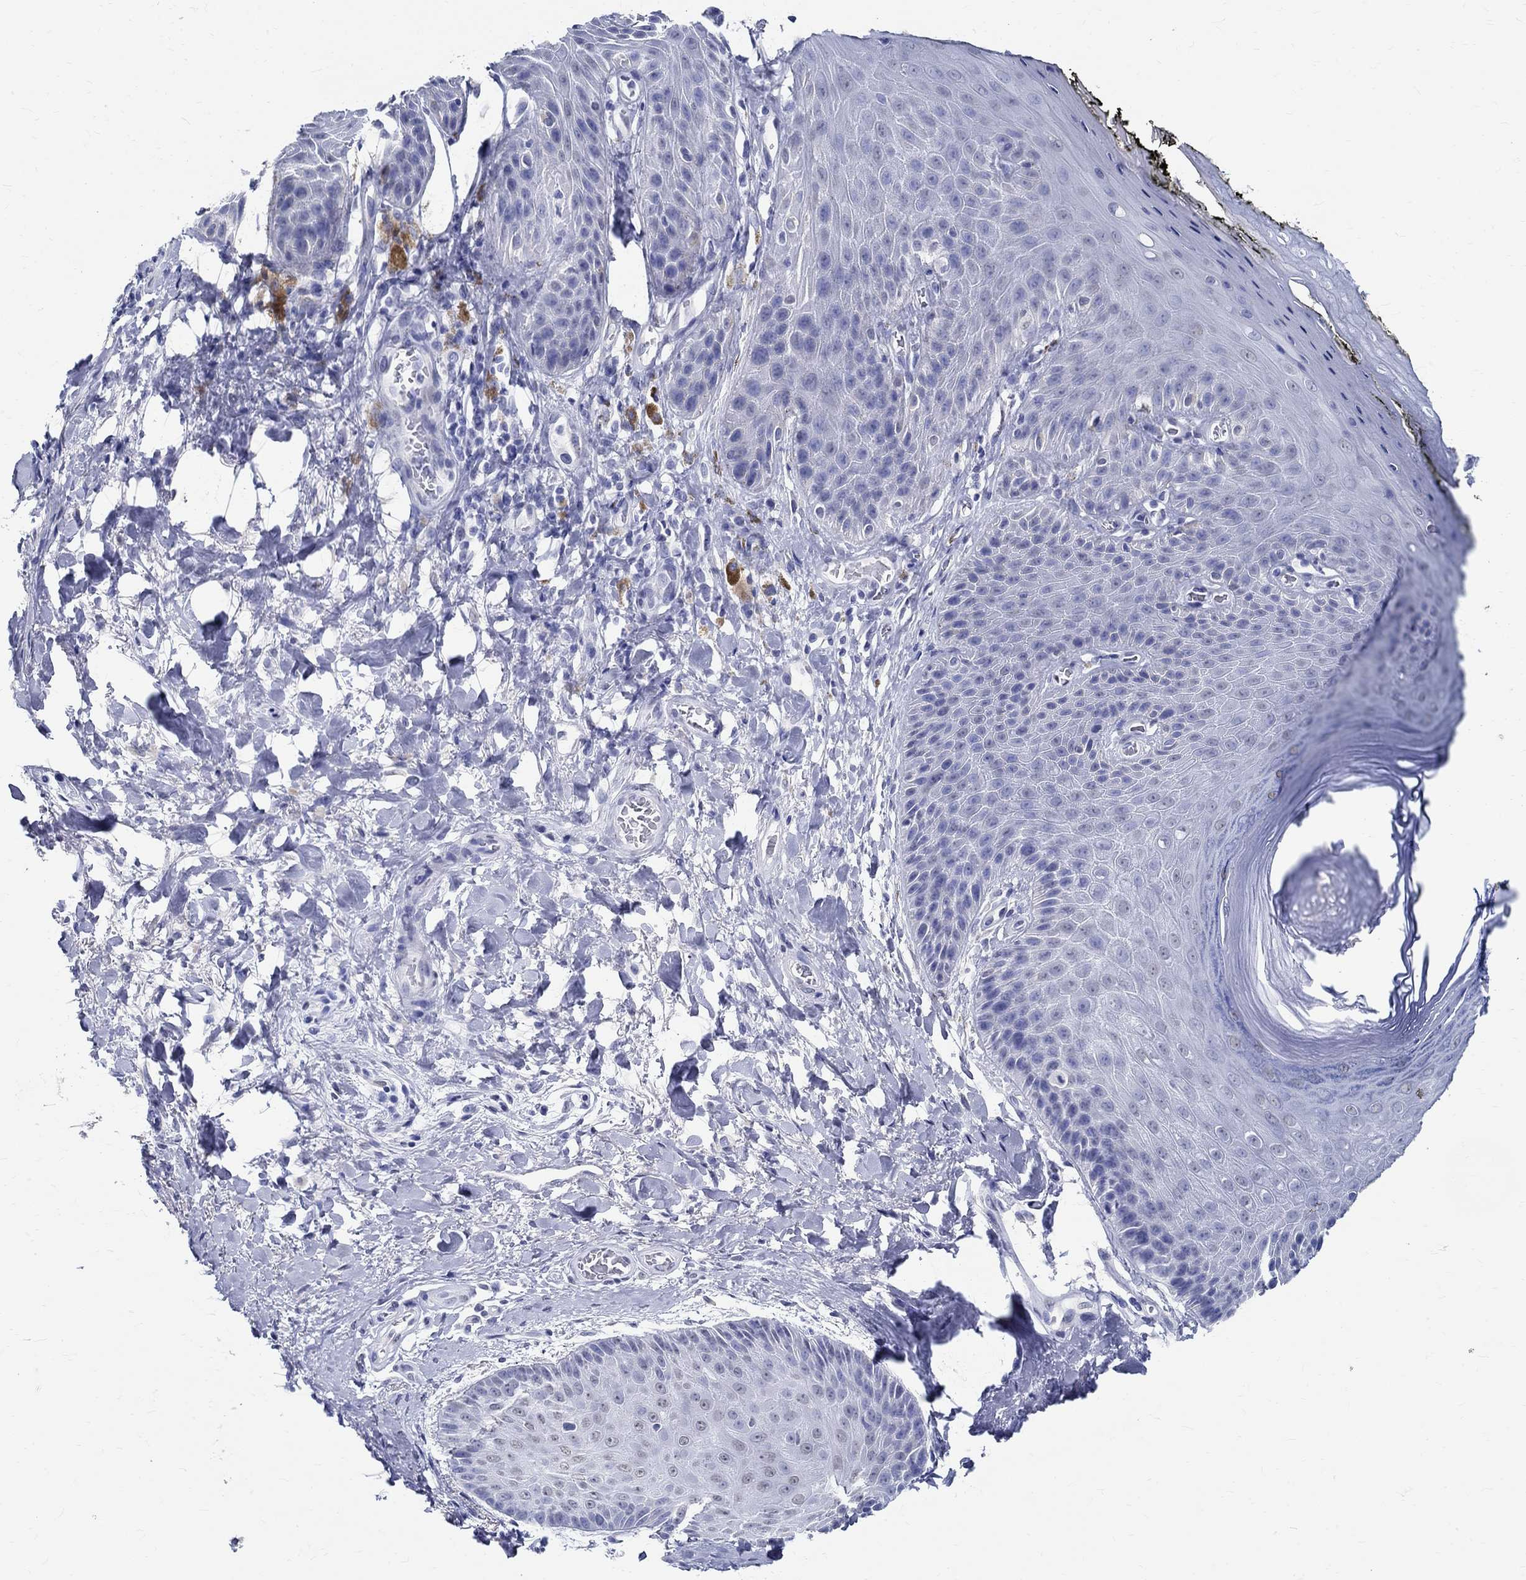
{"staining": {"intensity": "negative", "quantity": "none", "location": "none"}, "tissue": "skin", "cell_type": "Epidermal cells", "image_type": "normal", "snomed": [{"axis": "morphology", "description": "Normal tissue, NOS"}, {"axis": "topography", "description": "Anal"}, {"axis": "topography", "description": "Peripheral nerve tissue"}], "caption": "Immunohistochemistry (IHC) of benign skin reveals no positivity in epidermal cells.", "gene": "TSPAN16", "patient": {"sex": "male", "age": 53}}